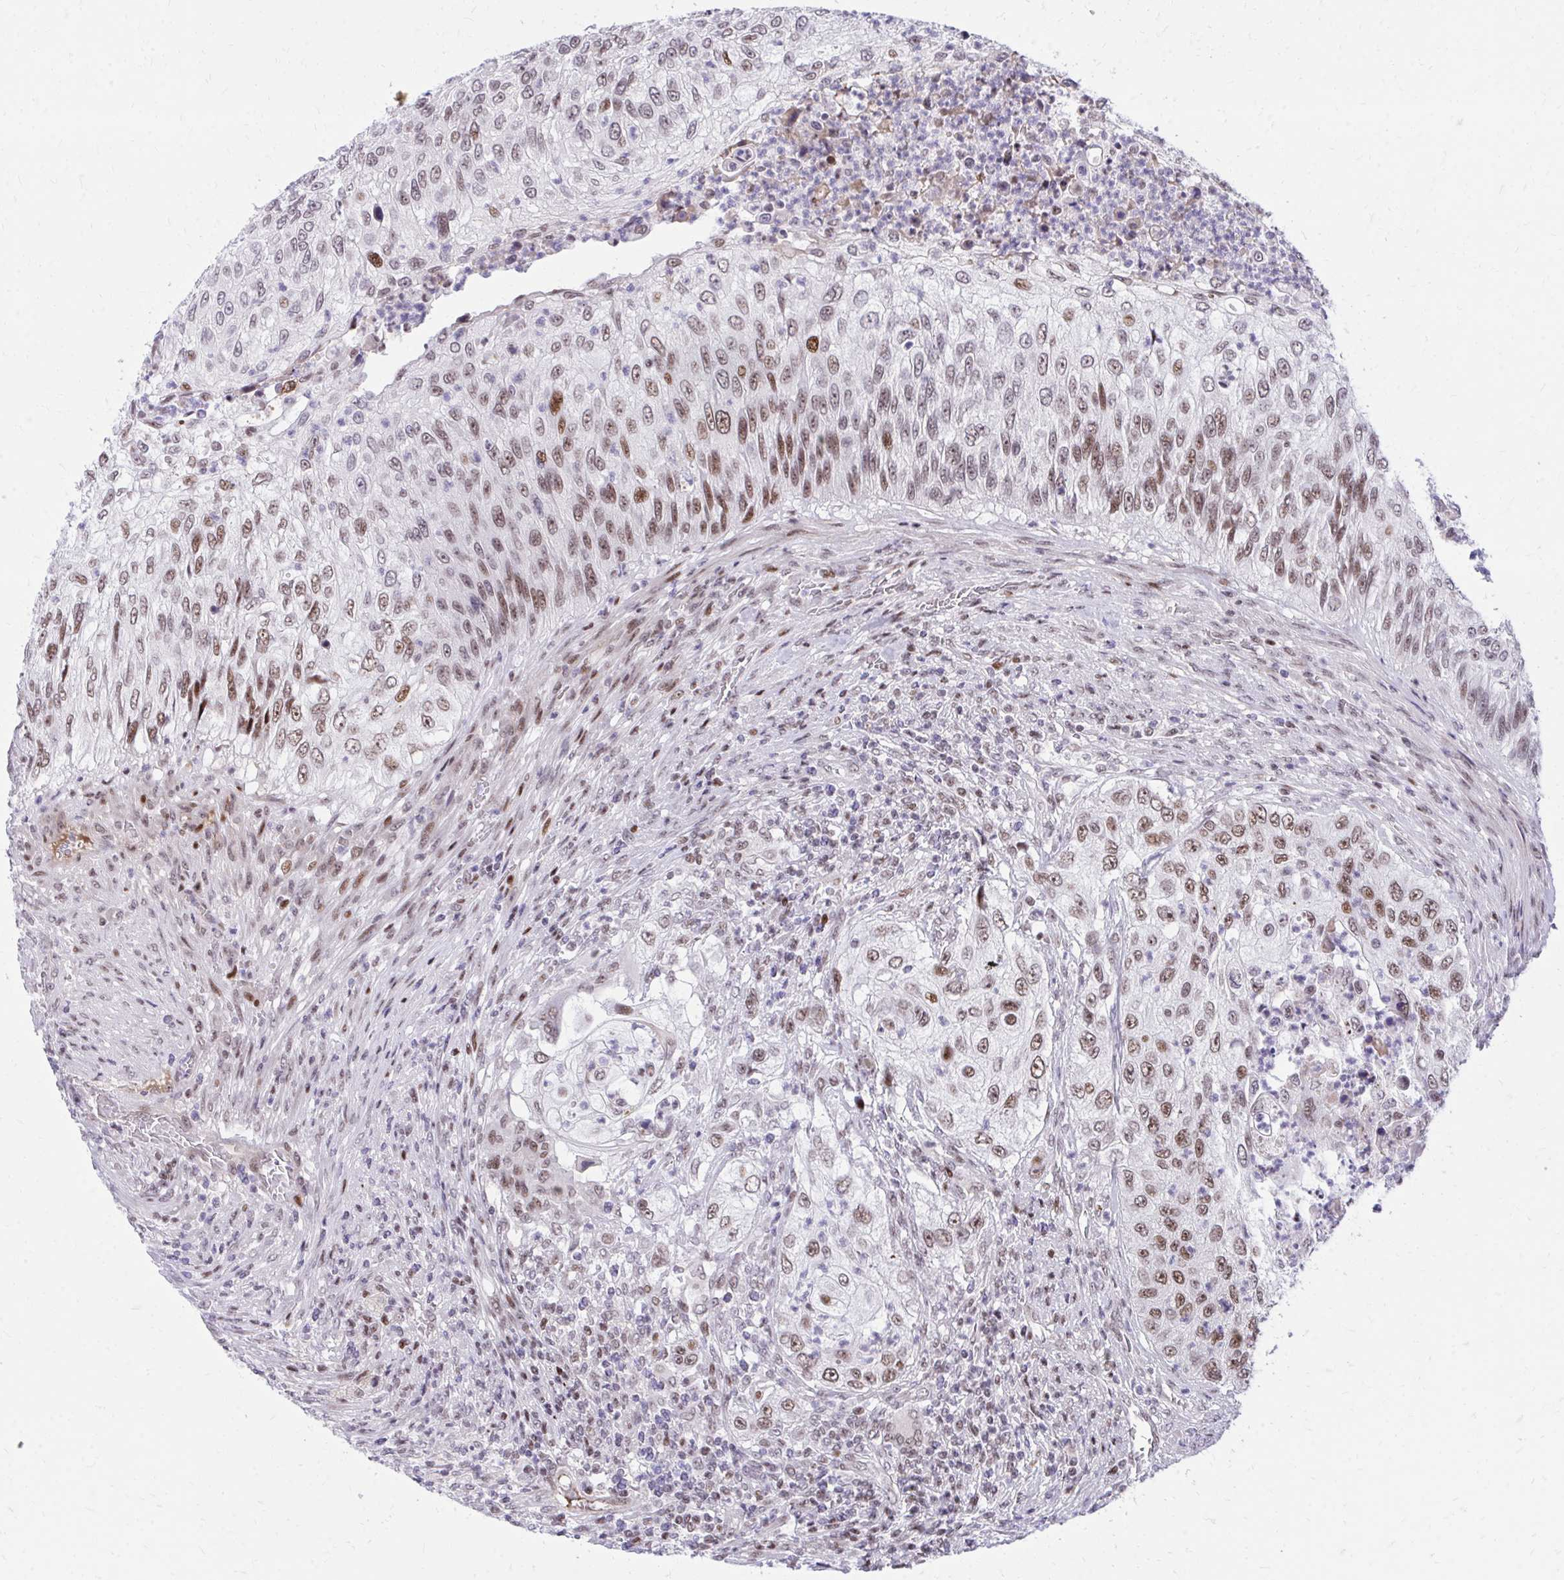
{"staining": {"intensity": "moderate", "quantity": ">75%", "location": "nuclear"}, "tissue": "urothelial cancer", "cell_type": "Tumor cells", "image_type": "cancer", "snomed": [{"axis": "morphology", "description": "Urothelial carcinoma, High grade"}, {"axis": "topography", "description": "Urinary bladder"}], "caption": "Immunohistochemical staining of human urothelial carcinoma (high-grade) shows medium levels of moderate nuclear protein positivity in about >75% of tumor cells. (IHC, brightfield microscopy, high magnification).", "gene": "C14orf39", "patient": {"sex": "female", "age": 60}}